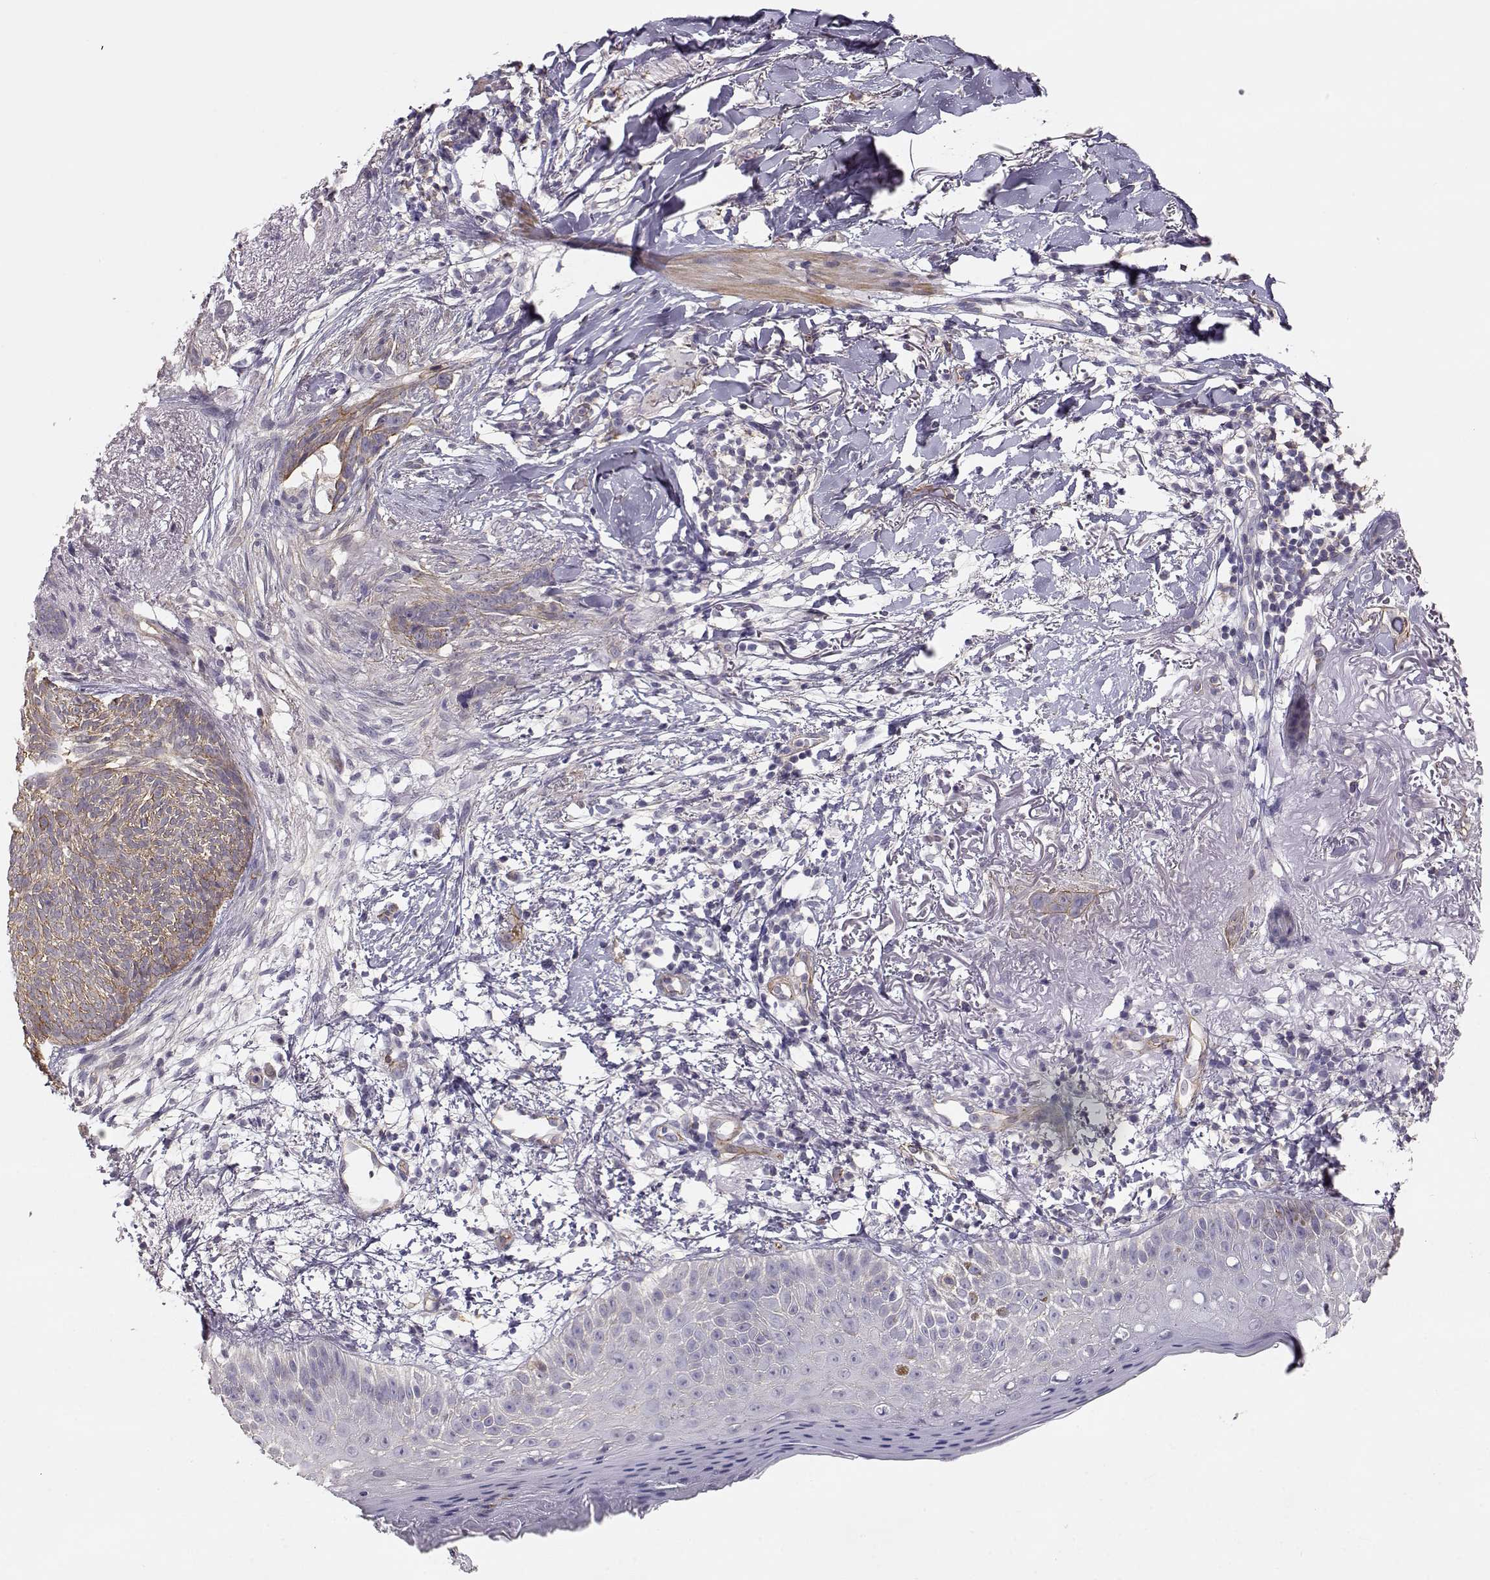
{"staining": {"intensity": "moderate", "quantity": "25%-75%", "location": "cytoplasmic/membranous"}, "tissue": "skin cancer", "cell_type": "Tumor cells", "image_type": "cancer", "snomed": [{"axis": "morphology", "description": "Normal tissue, NOS"}, {"axis": "morphology", "description": "Basal cell carcinoma"}, {"axis": "topography", "description": "Skin"}], "caption": "Immunohistochemical staining of human skin cancer exhibits moderate cytoplasmic/membranous protein staining in about 25%-75% of tumor cells.", "gene": "DAPL1", "patient": {"sex": "male", "age": 84}}